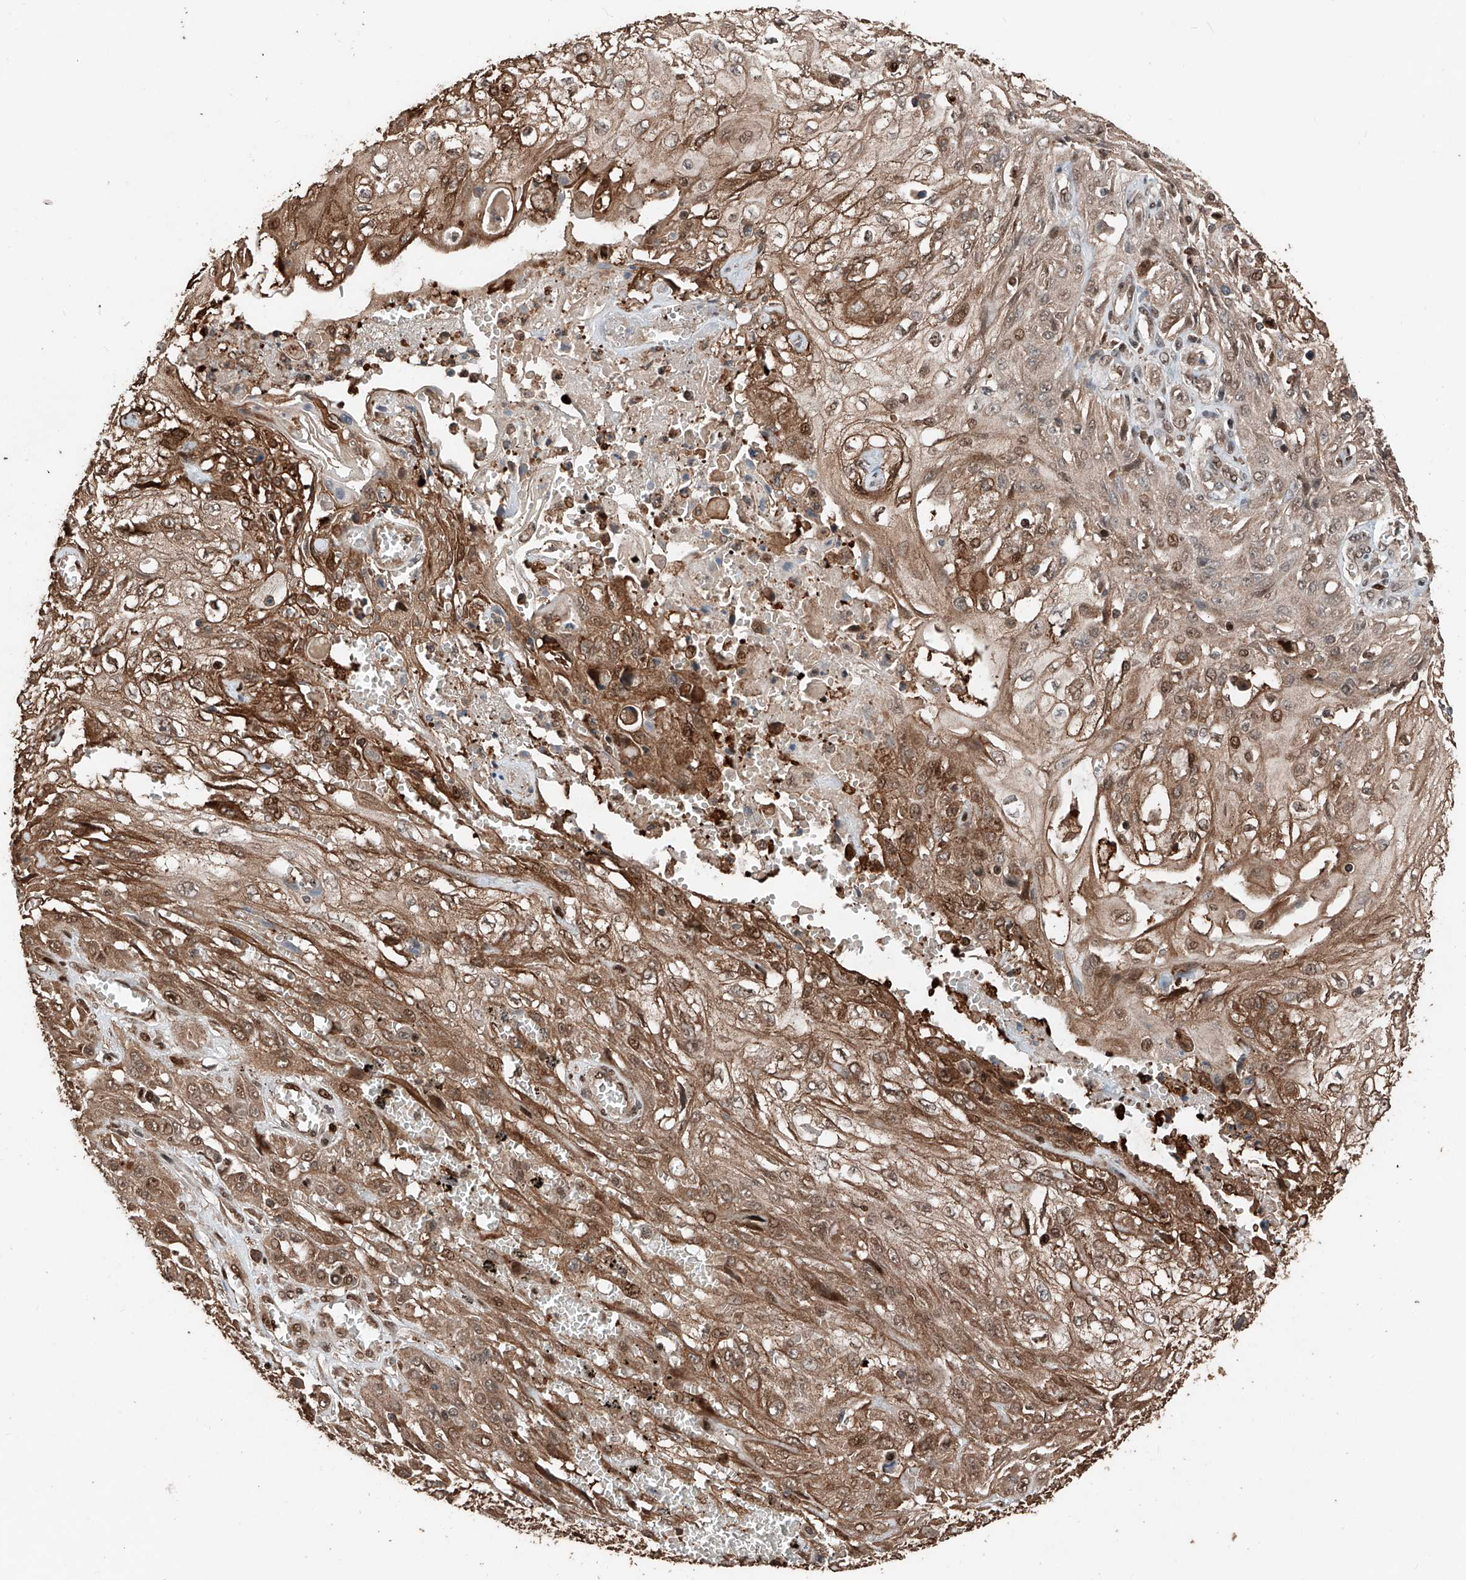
{"staining": {"intensity": "moderate", "quantity": ">75%", "location": "cytoplasmic/membranous,nuclear"}, "tissue": "skin cancer", "cell_type": "Tumor cells", "image_type": "cancer", "snomed": [{"axis": "morphology", "description": "Squamous cell carcinoma, NOS"}, {"axis": "morphology", "description": "Squamous cell carcinoma, metastatic, NOS"}, {"axis": "topography", "description": "Skin"}, {"axis": "topography", "description": "Lymph node"}], "caption": "Skin cancer stained for a protein (brown) reveals moderate cytoplasmic/membranous and nuclear positive expression in about >75% of tumor cells.", "gene": "RMND1", "patient": {"sex": "male", "age": 75}}